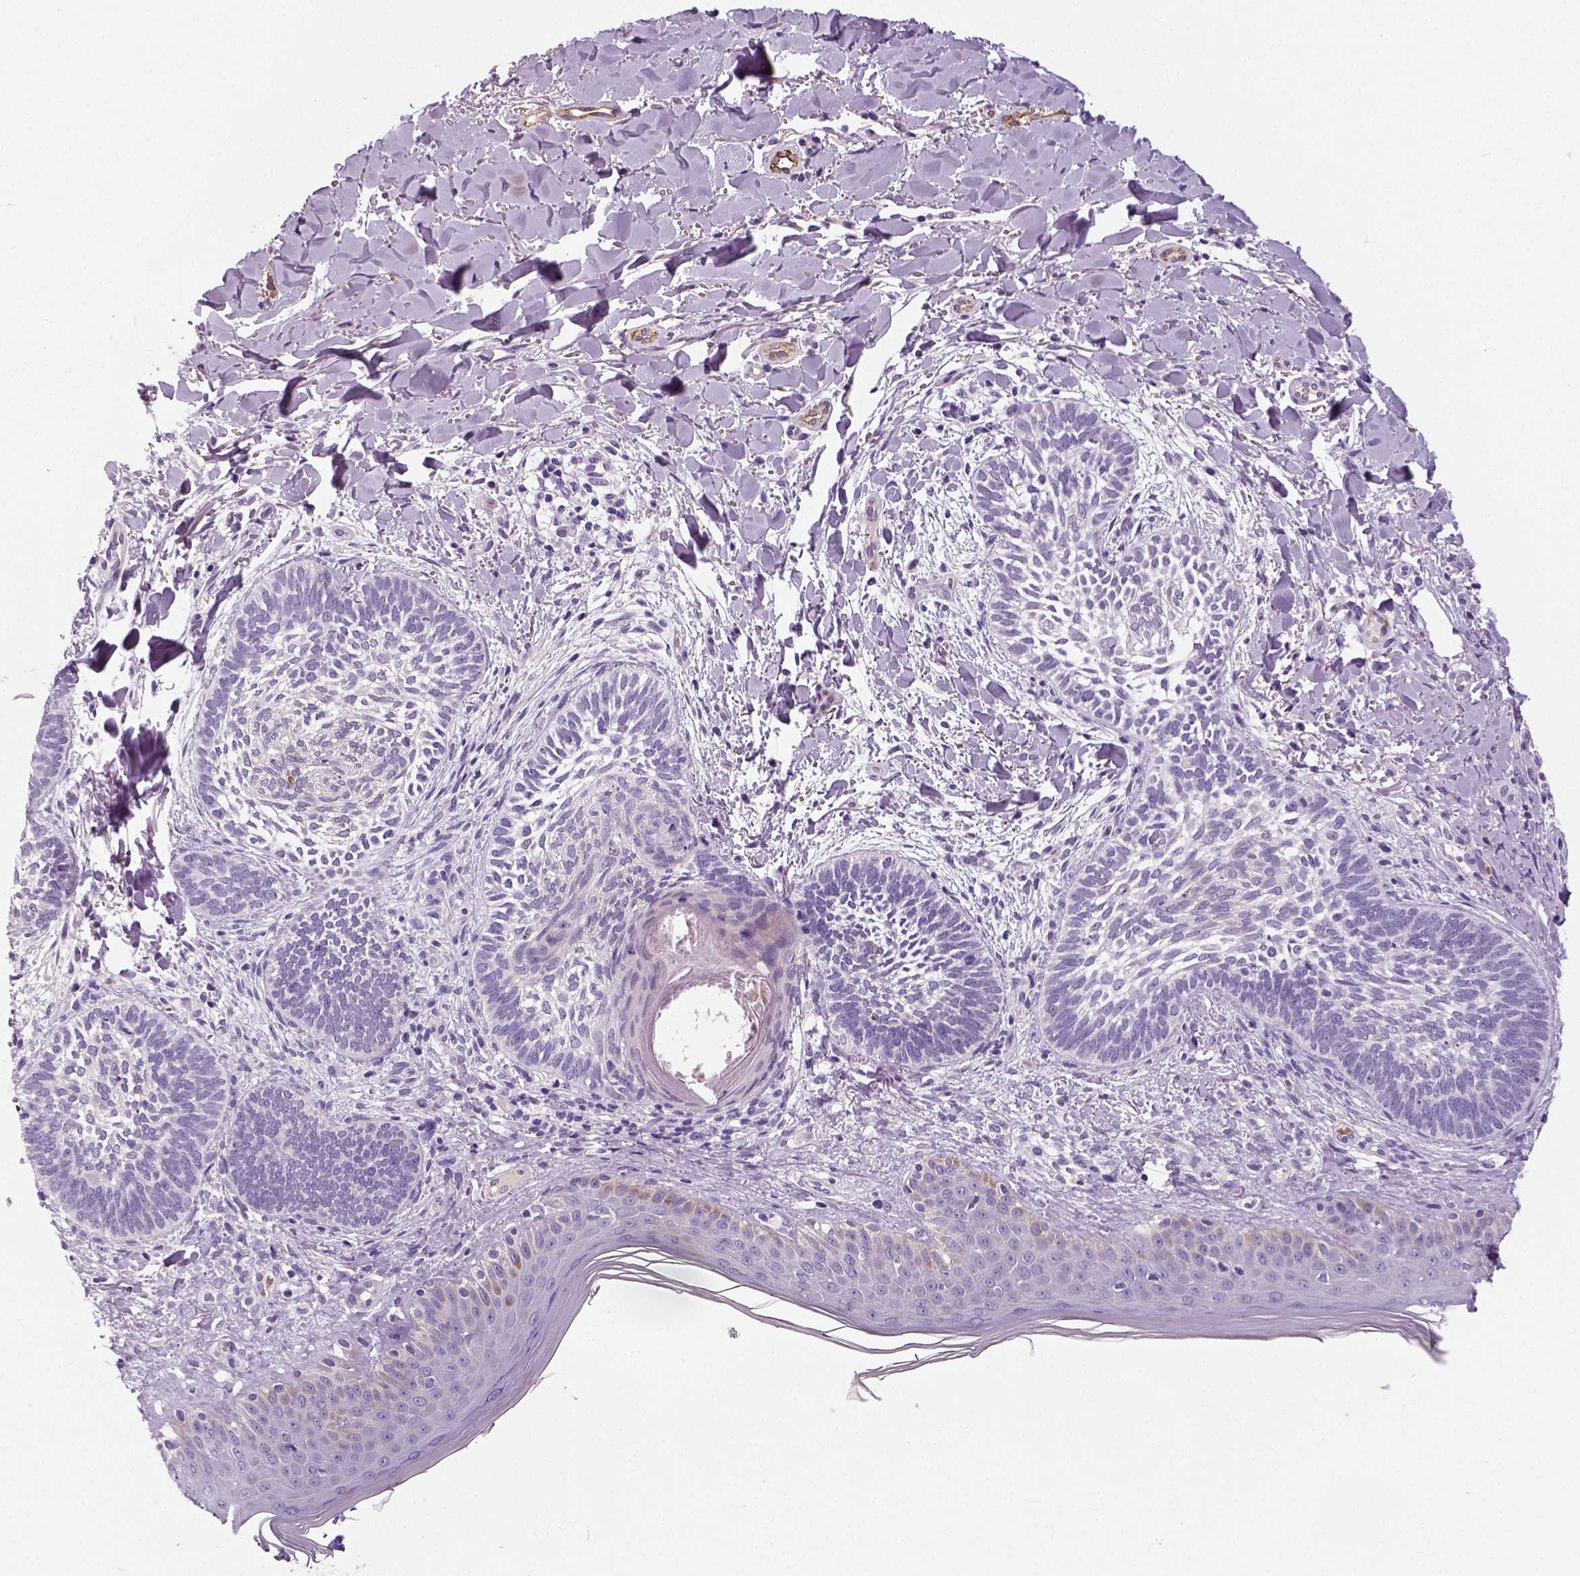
{"staining": {"intensity": "negative", "quantity": "none", "location": "none"}, "tissue": "skin cancer", "cell_type": "Tumor cells", "image_type": "cancer", "snomed": [{"axis": "morphology", "description": "Normal tissue, NOS"}, {"axis": "morphology", "description": "Basal cell carcinoma"}, {"axis": "topography", "description": "Skin"}], "caption": "The micrograph shows no significant positivity in tumor cells of skin cancer.", "gene": "TSPAN7", "patient": {"sex": "male", "age": 46}}